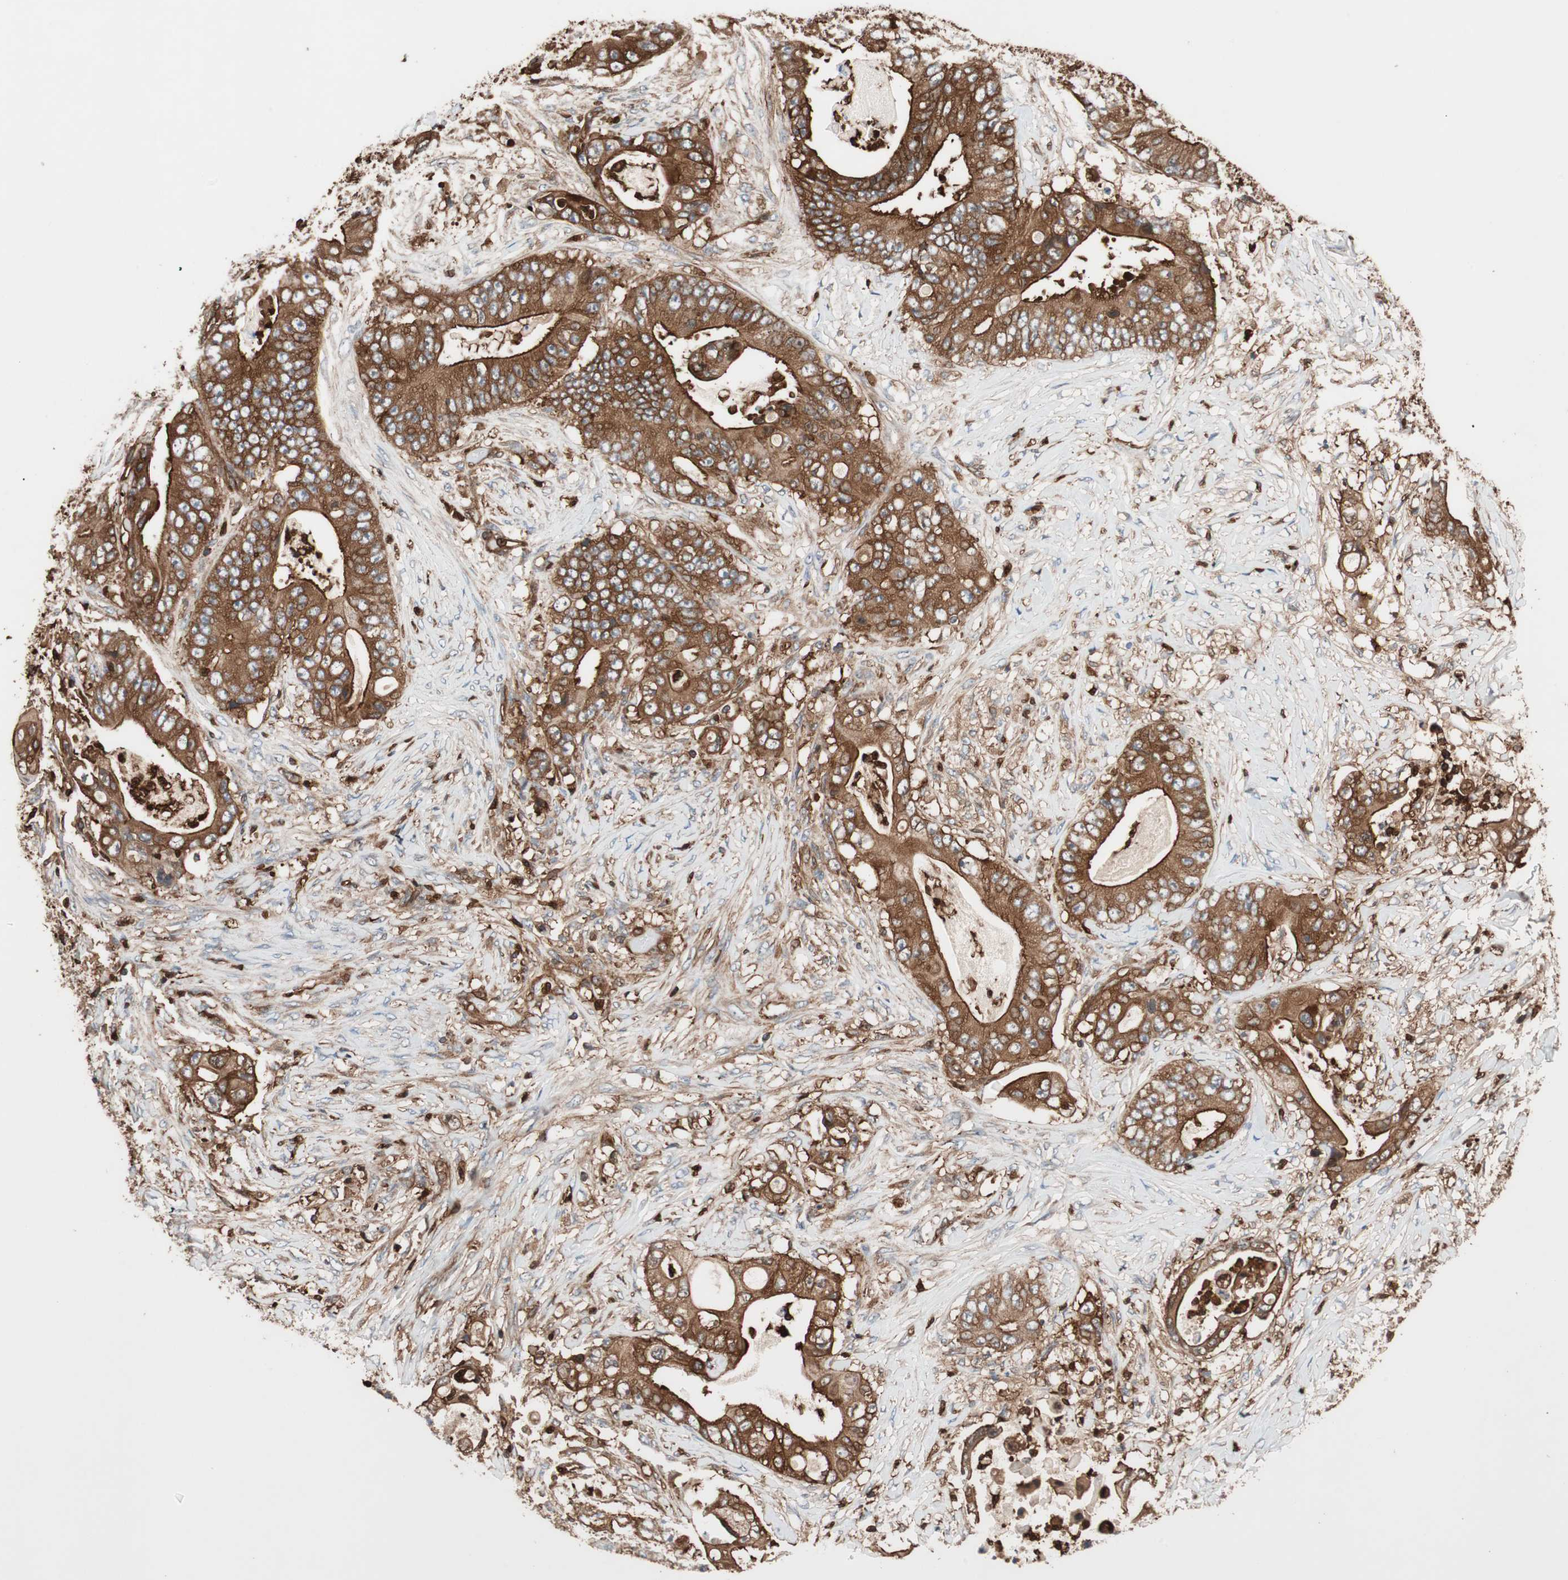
{"staining": {"intensity": "strong", "quantity": "25%-75%", "location": "cytoplasmic/membranous"}, "tissue": "stomach cancer", "cell_type": "Tumor cells", "image_type": "cancer", "snomed": [{"axis": "morphology", "description": "Adenocarcinoma, NOS"}, {"axis": "topography", "description": "Stomach"}], "caption": "This is an image of immunohistochemistry (IHC) staining of stomach cancer (adenocarcinoma), which shows strong positivity in the cytoplasmic/membranous of tumor cells.", "gene": "VASP", "patient": {"sex": "female", "age": 73}}